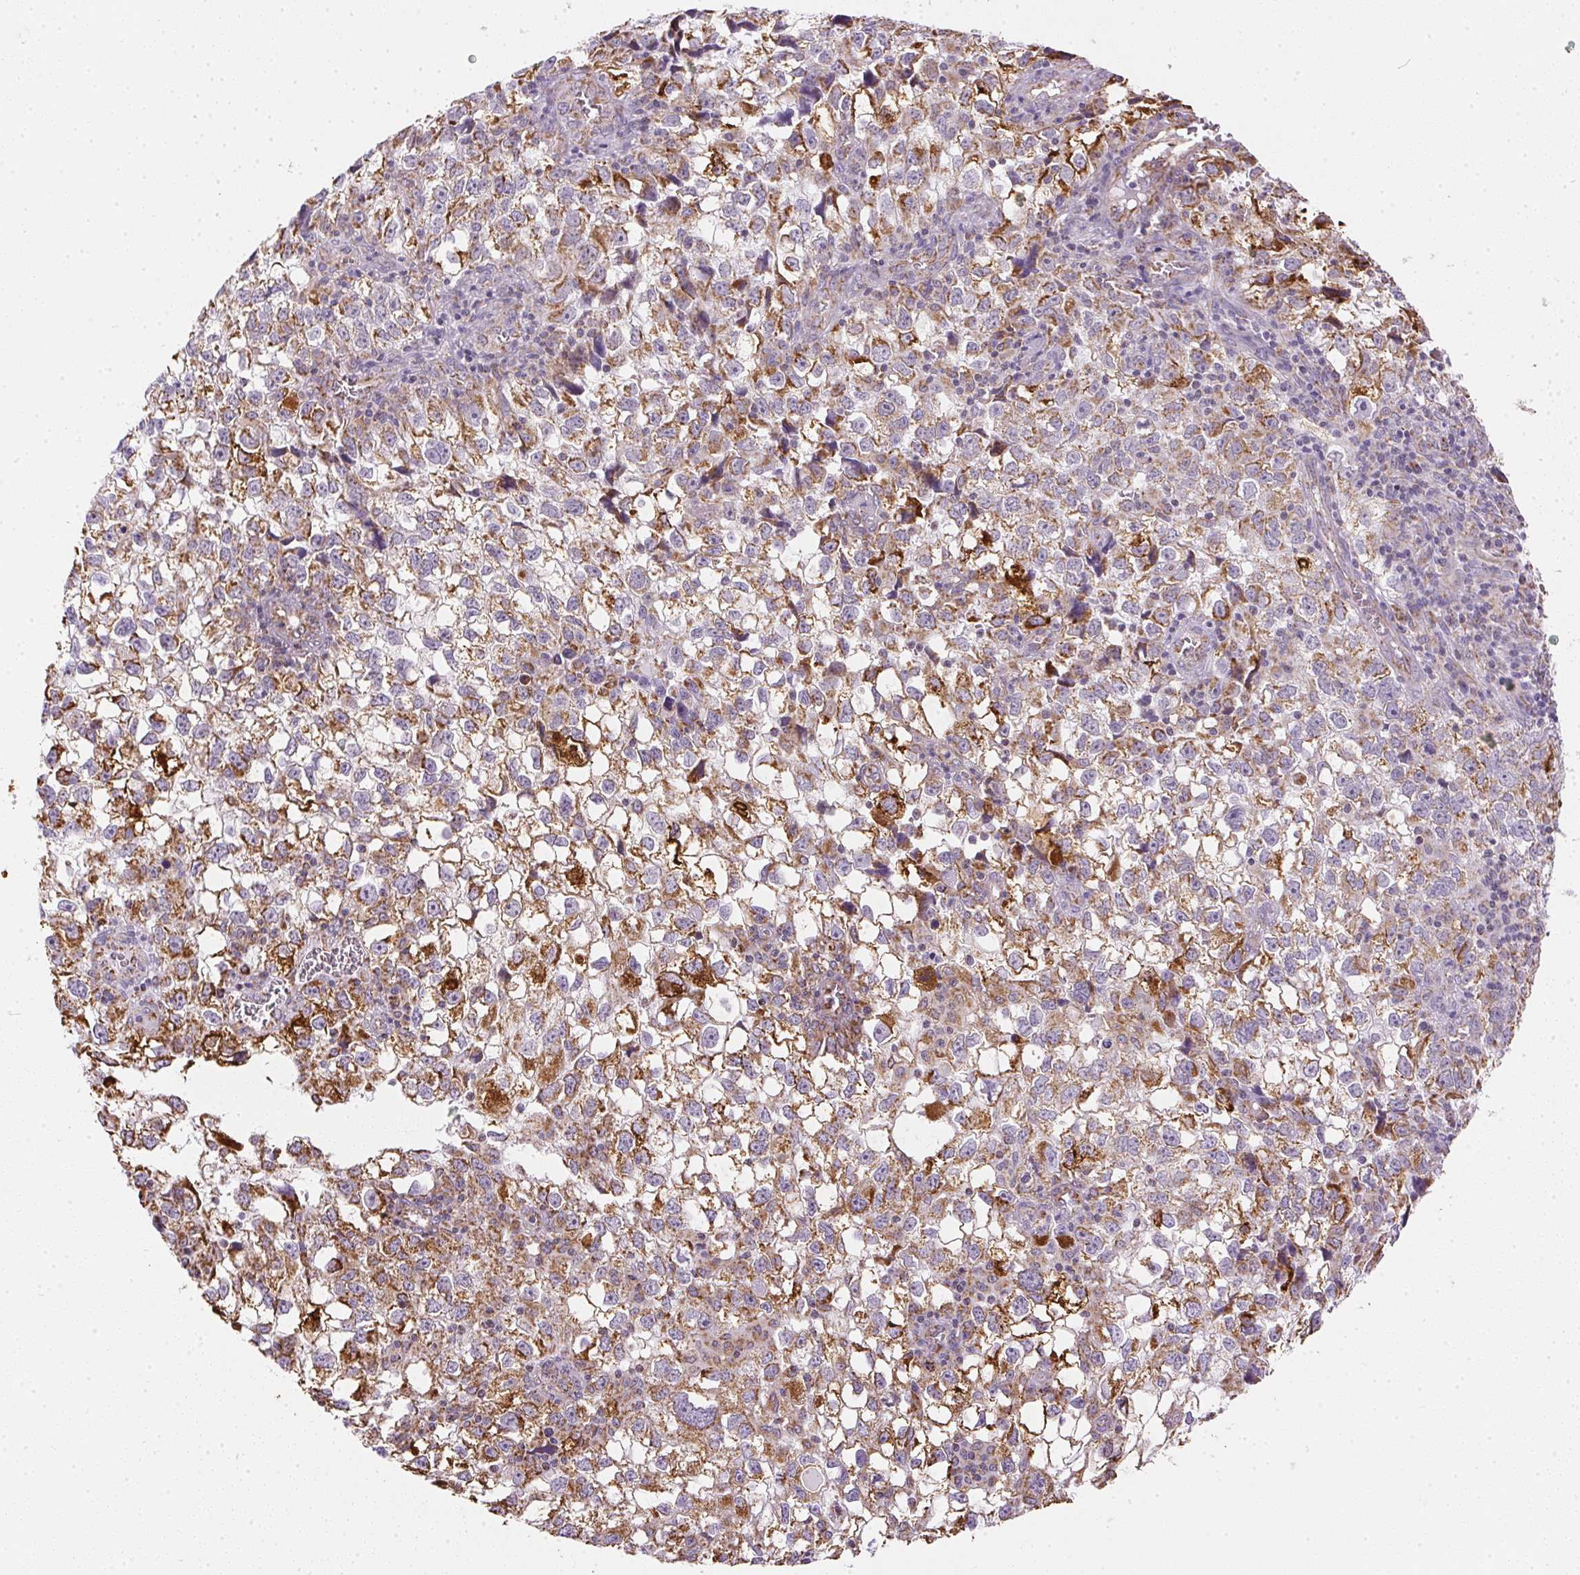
{"staining": {"intensity": "strong", "quantity": ">75%", "location": "cytoplasmic/membranous"}, "tissue": "cervical cancer", "cell_type": "Tumor cells", "image_type": "cancer", "snomed": [{"axis": "morphology", "description": "Squamous cell carcinoma, NOS"}, {"axis": "topography", "description": "Cervix"}], "caption": "Protein expression analysis of squamous cell carcinoma (cervical) exhibits strong cytoplasmic/membranous positivity in approximately >75% of tumor cells.", "gene": "MAPK11", "patient": {"sex": "female", "age": 55}}